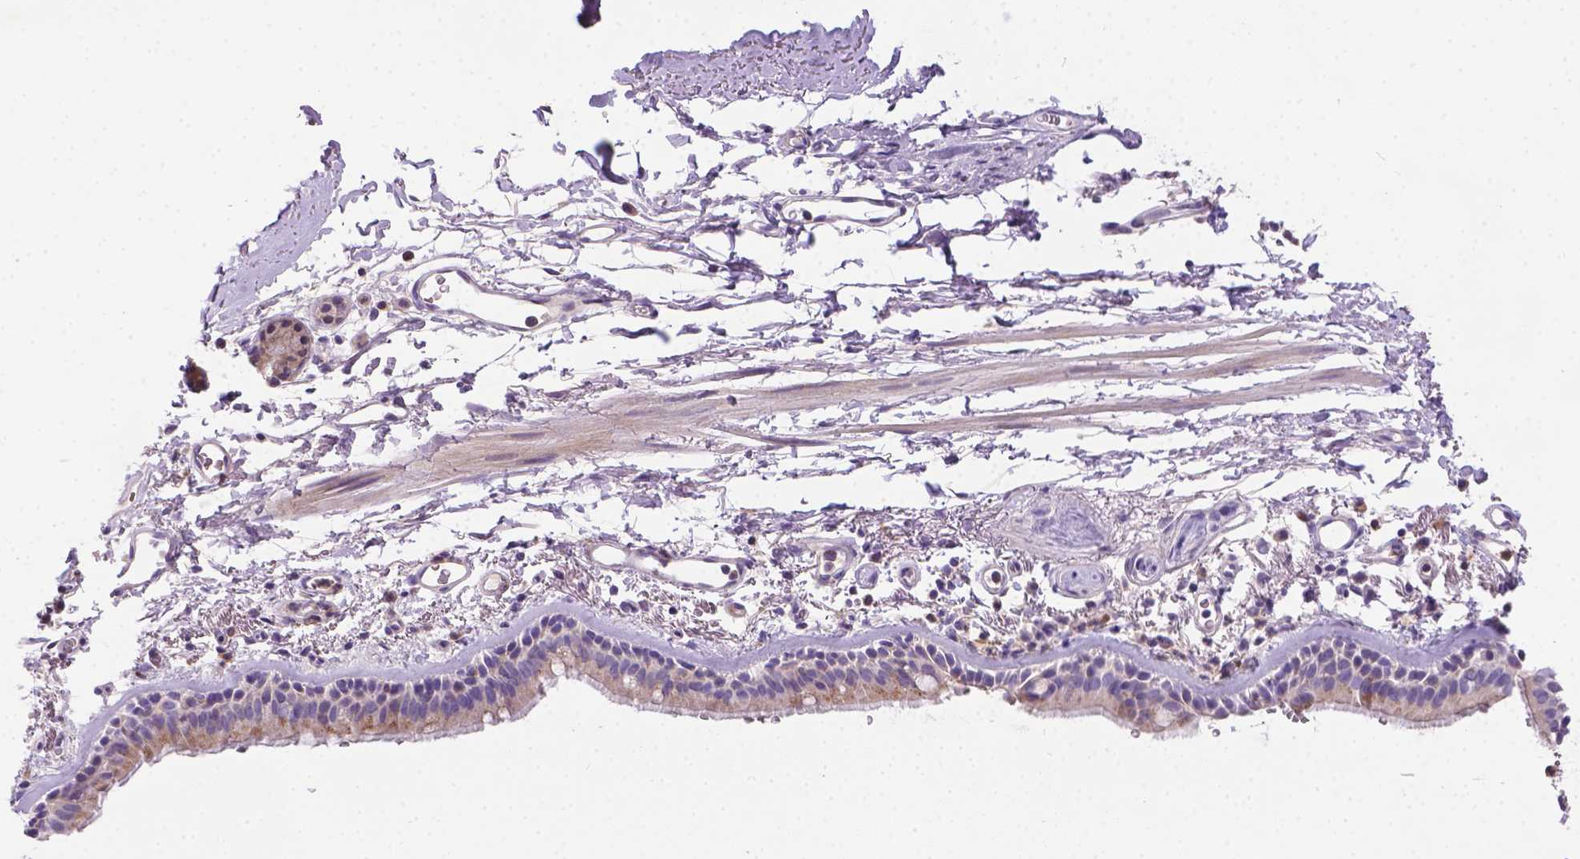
{"staining": {"intensity": "negative", "quantity": "none", "location": "none"}, "tissue": "bronchus", "cell_type": "Respiratory epithelial cells", "image_type": "normal", "snomed": [{"axis": "morphology", "description": "Normal tissue, NOS"}, {"axis": "topography", "description": "Lymph node"}, {"axis": "topography", "description": "Bronchus"}], "caption": "Image shows no protein positivity in respiratory epithelial cells of normal bronchus.", "gene": "TM4SF18", "patient": {"sex": "female", "age": 70}}